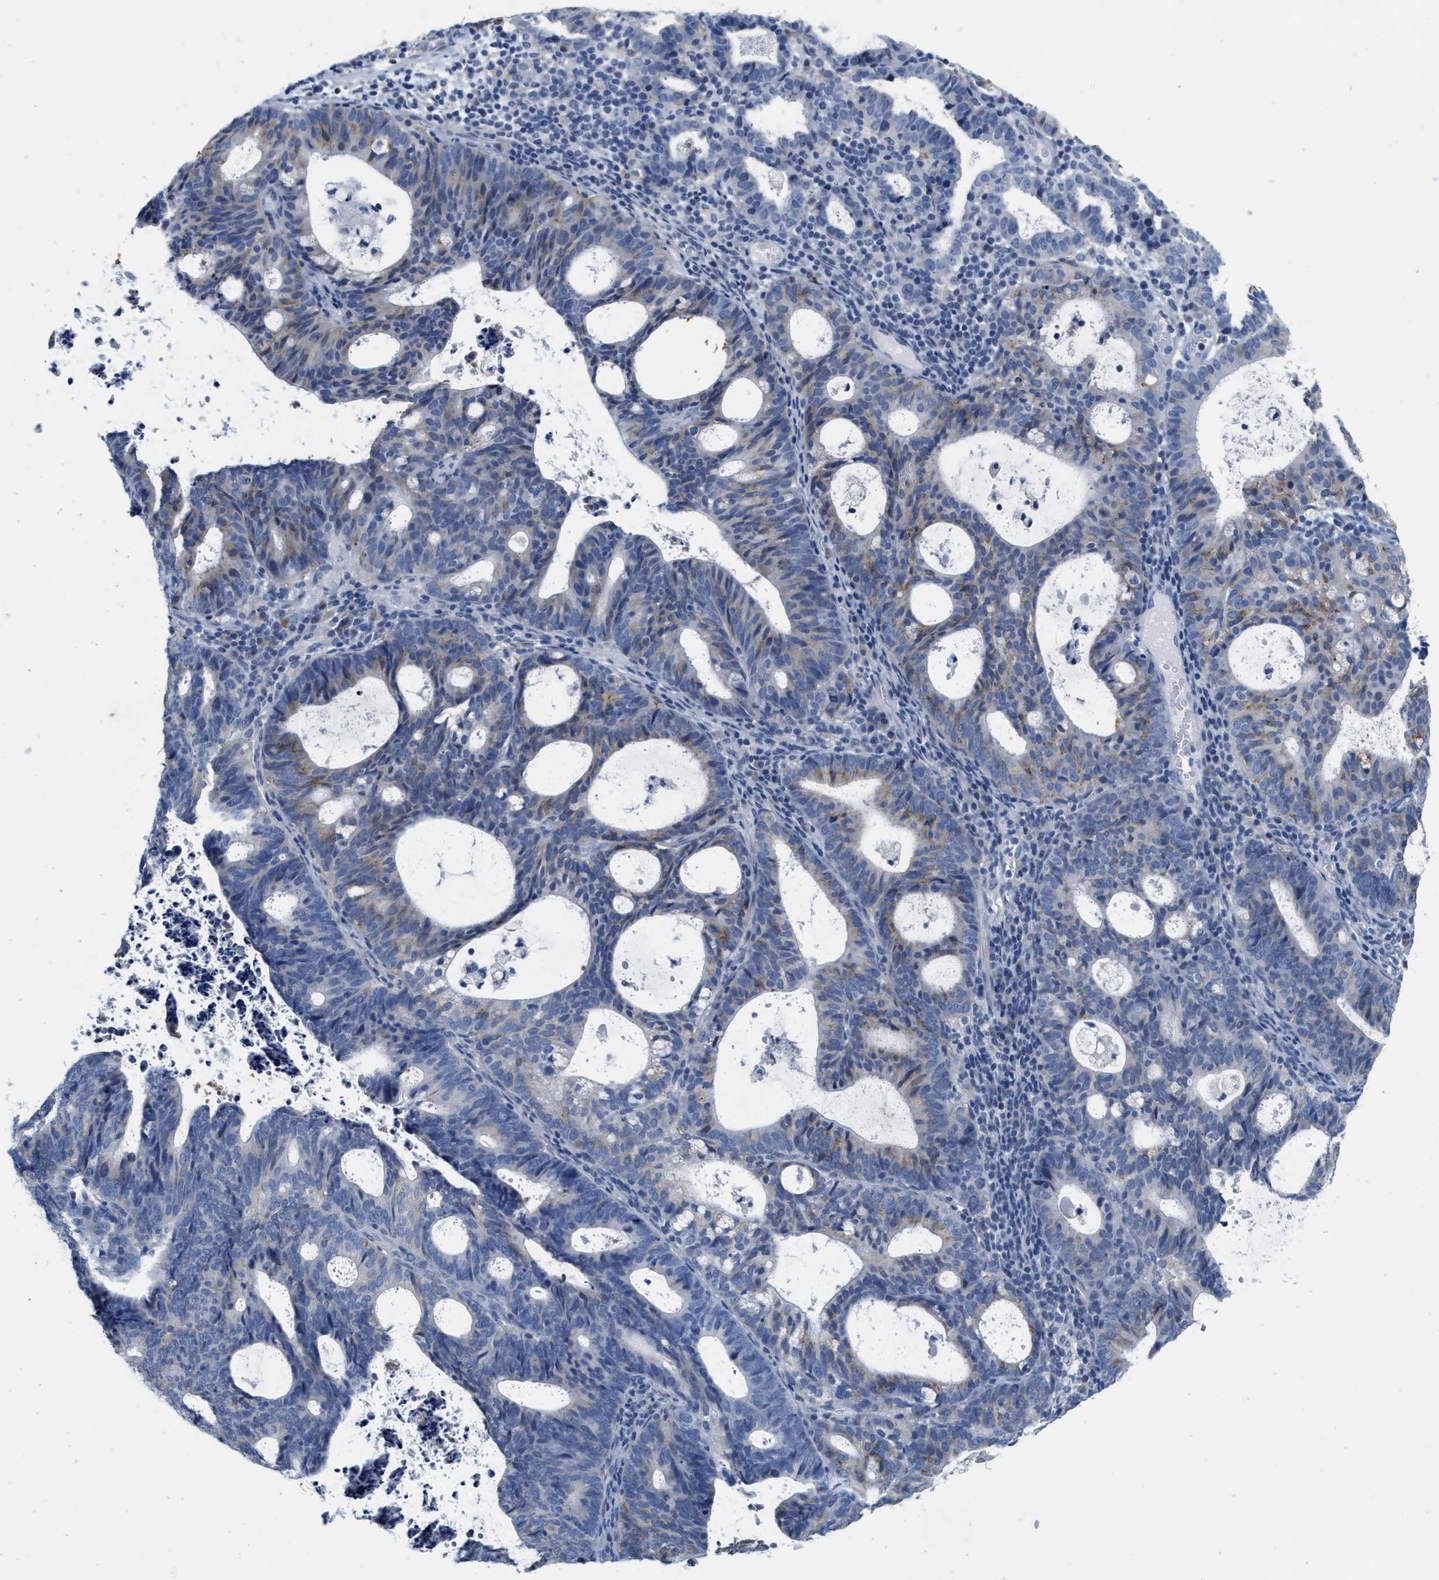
{"staining": {"intensity": "weak", "quantity": "<25%", "location": "cytoplasmic/membranous"}, "tissue": "endometrial cancer", "cell_type": "Tumor cells", "image_type": "cancer", "snomed": [{"axis": "morphology", "description": "Adenocarcinoma, NOS"}, {"axis": "topography", "description": "Uterus"}], "caption": "Tumor cells show no significant protein positivity in adenocarcinoma (endometrial).", "gene": "ABCB11", "patient": {"sex": "female", "age": 83}}